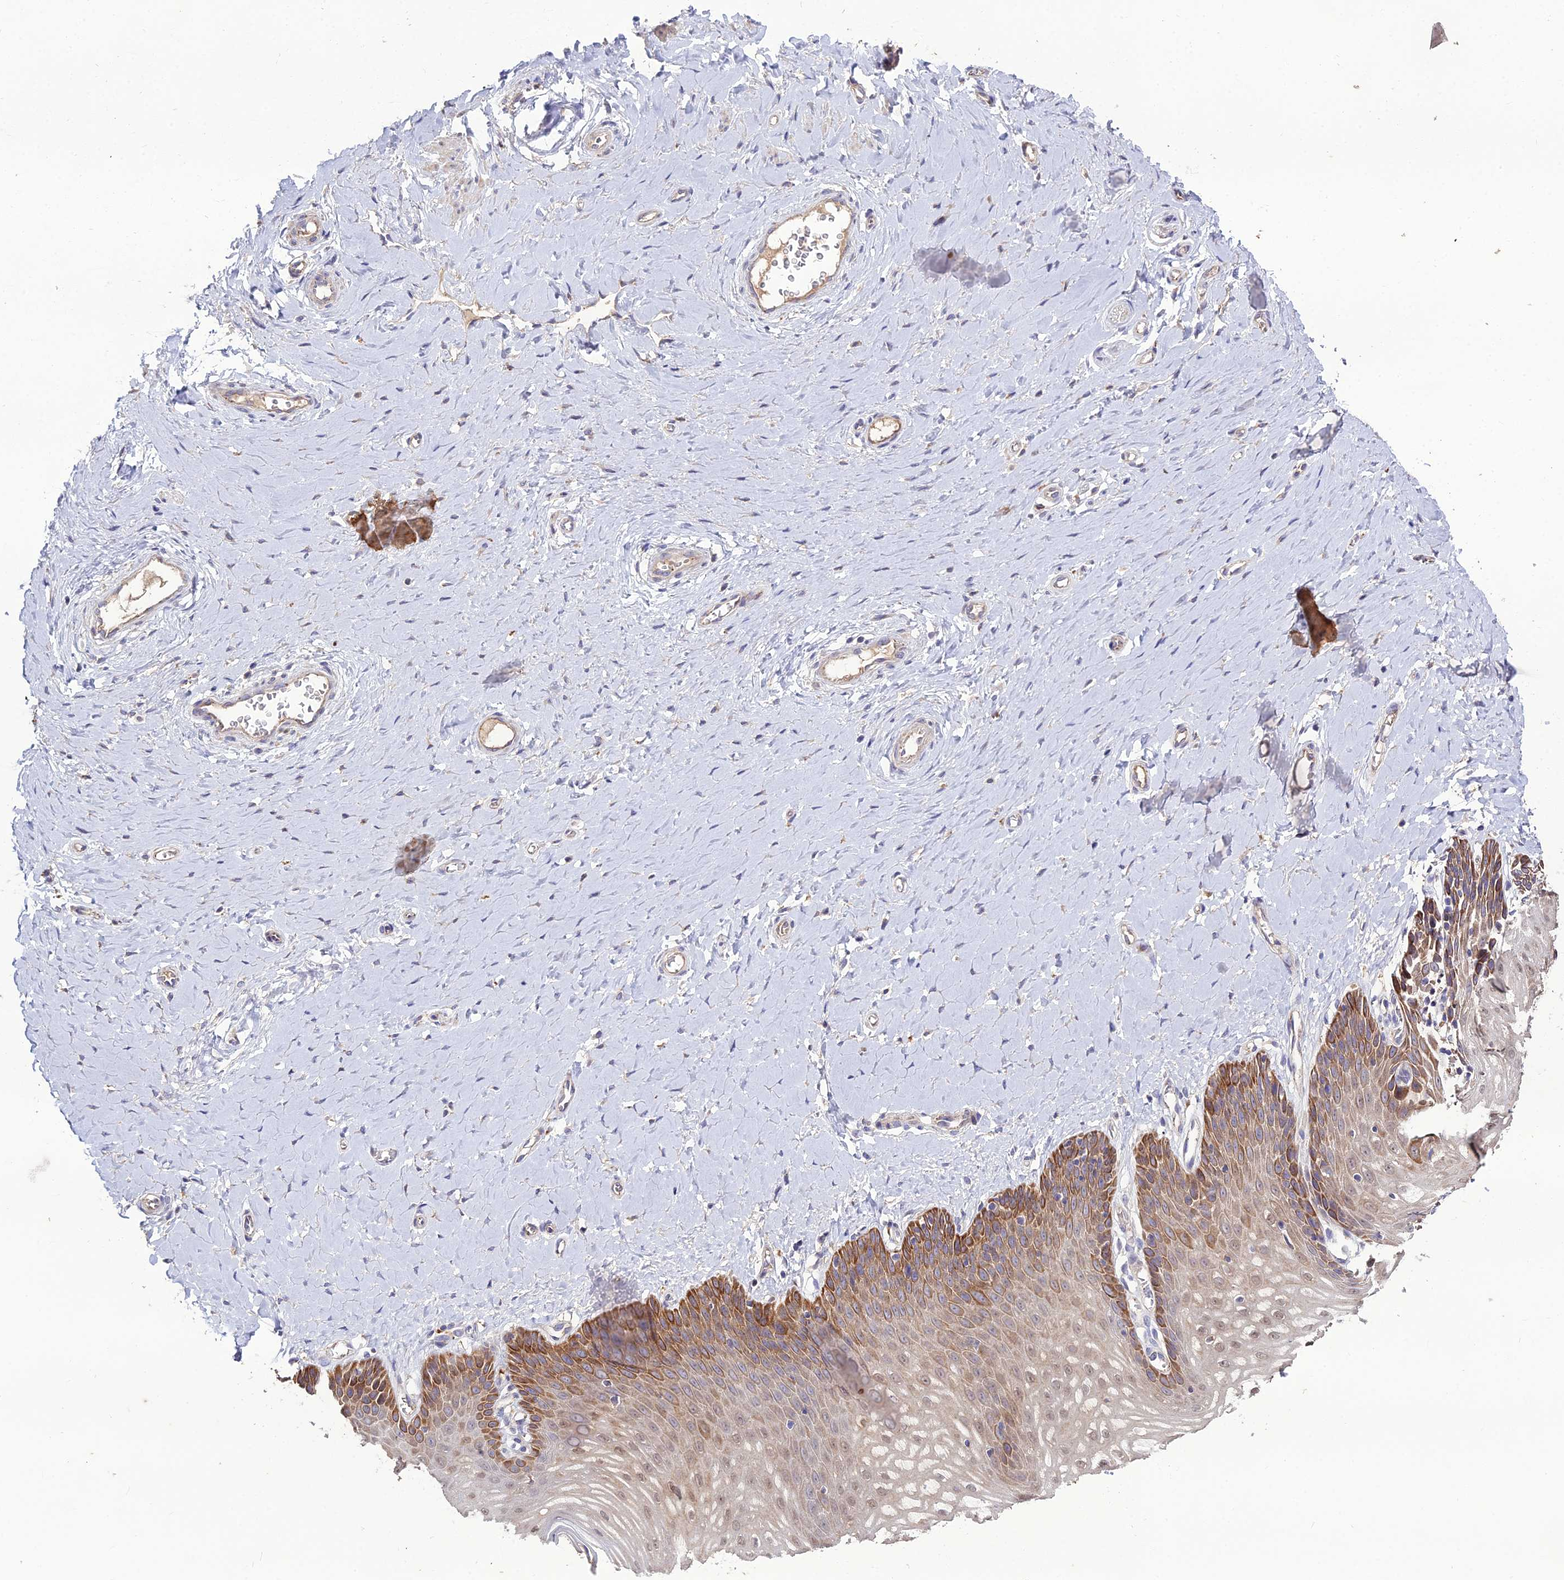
{"staining": {"intensity": "strong", "quantity": "25%-75%", "location": "cytoplasmic/membranous,nuclear"}, "tissue": "vagina", "cell_type": "Squamous epithelial cells", "image_type": "normal", "snomed": [{"axis": "morphology", "description": "Normal tissue, NOS"}, {"axis": "topography", "description": "Vagina"}], "caption": "DAB (3,3'-diaminobenzidine) immunohistochemical staining of unremarkable human vagina reveals strong cytoplasmic/membranous,nuclear protein staining in approximately 25%-75% of squamous epithelial cells. The protein is stained brown, and the nuclei are stained in blue (DAB IHC with brightfield microscopy, high magnification).", "gene": "EID2", "patient": {"sex": "female", "age": 65}}